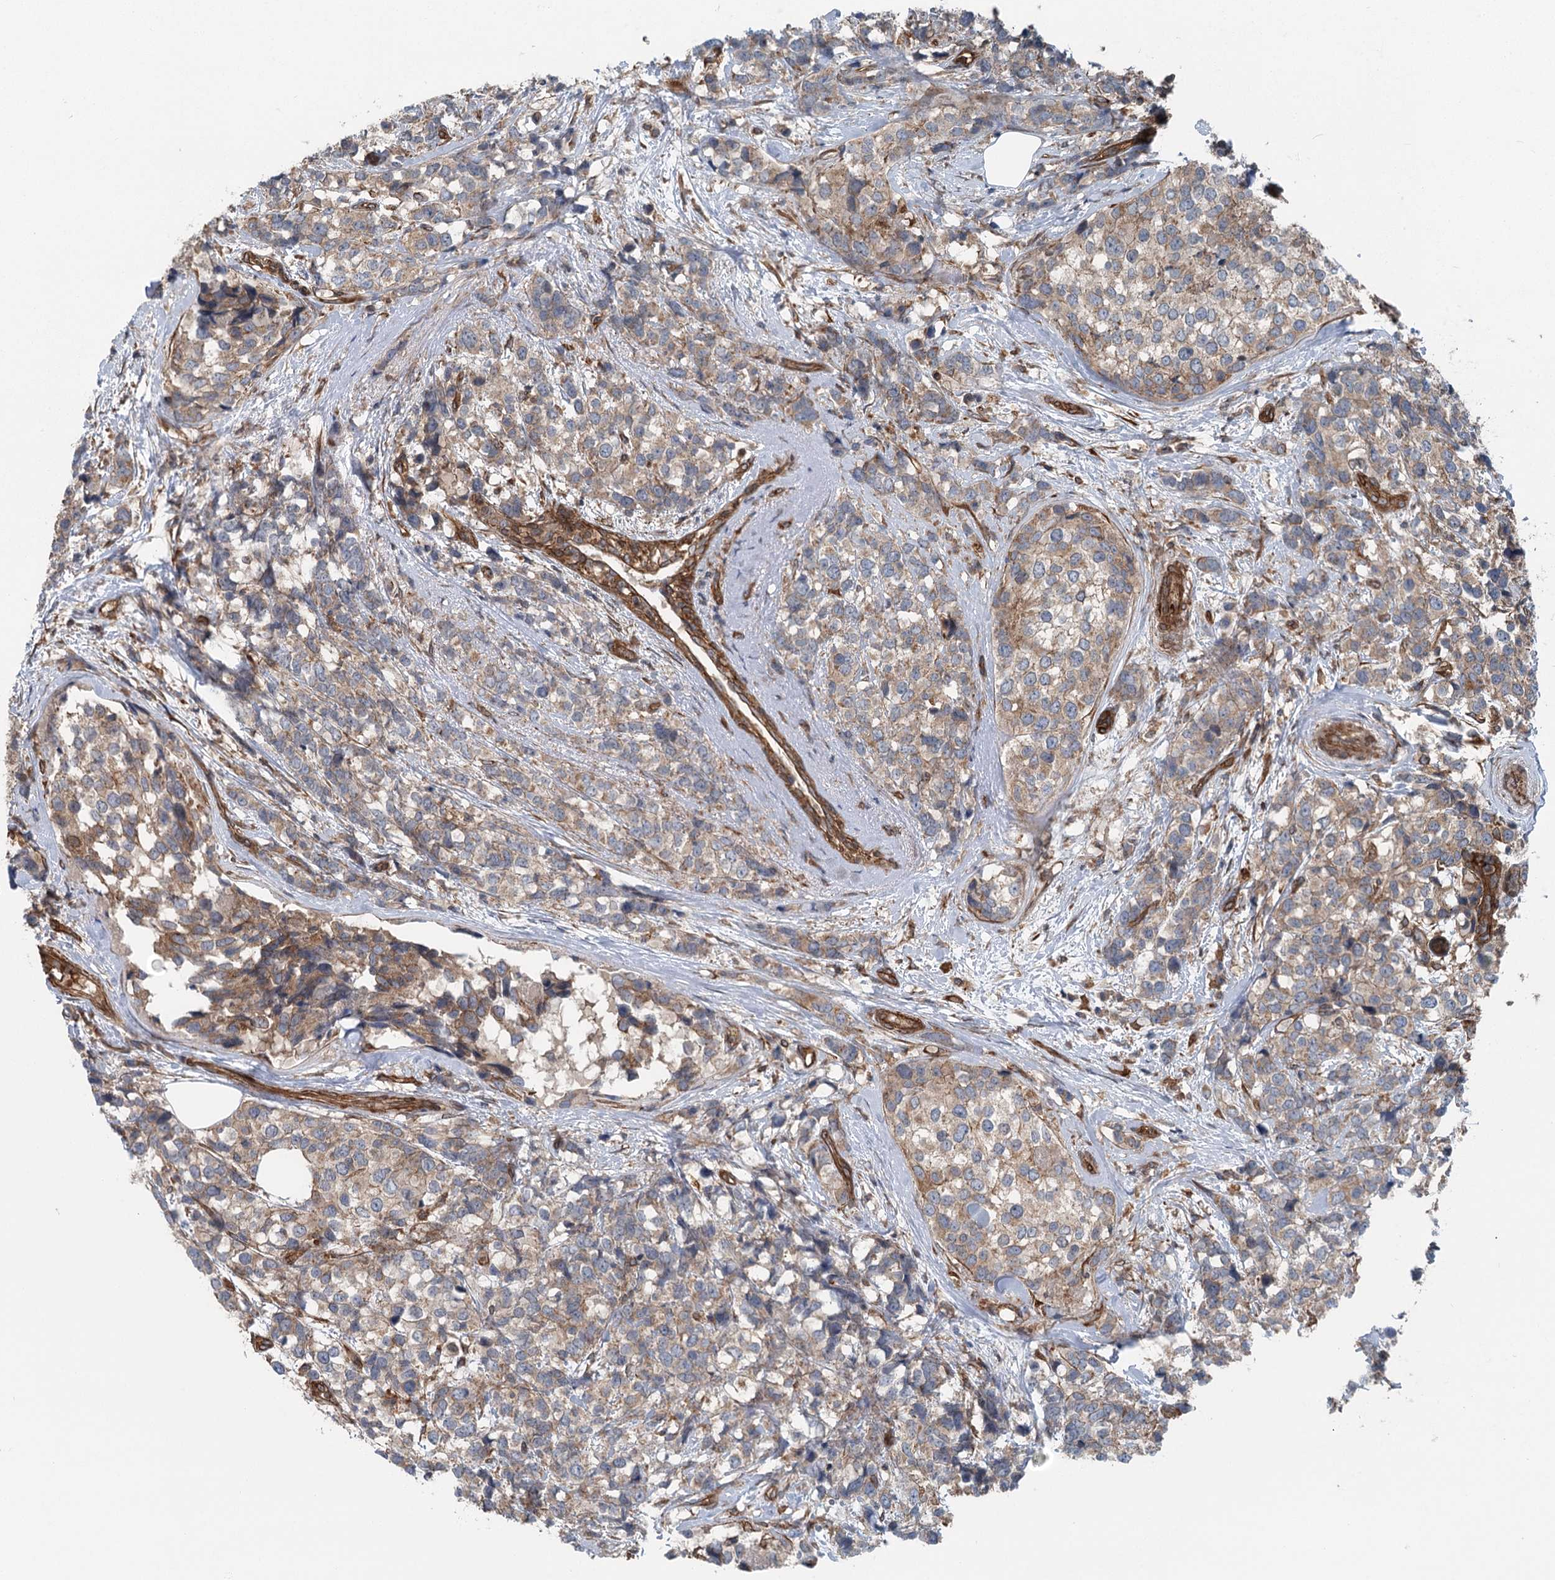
{"staining": {"intensity": "weak", "quantity": "25%-75%", "location": "cytoplasmic/membranous"}, "tissue": "breast cancer", "cell_type": "Tumor cells", "image_type": "cancer", "snomed": [{"axis": "morphology", "description": "Lobular carcinoma"}, {"axis": "topography", "description": "Breast"}], "caption": "A photomicrograph of human lobular carcinoma (breast) stained for a protein reveals weak cytoplasmic/membranous brown staining in tumor cells. The protein of interest is stained brown, and the nuclei are stained in blue (DAB (3,3'-diaminobenzidine) IHC with brightfield microscopy, high magnification).", "gene": "IQSEC1", "patient": {"sex": "female", "age": 59}}